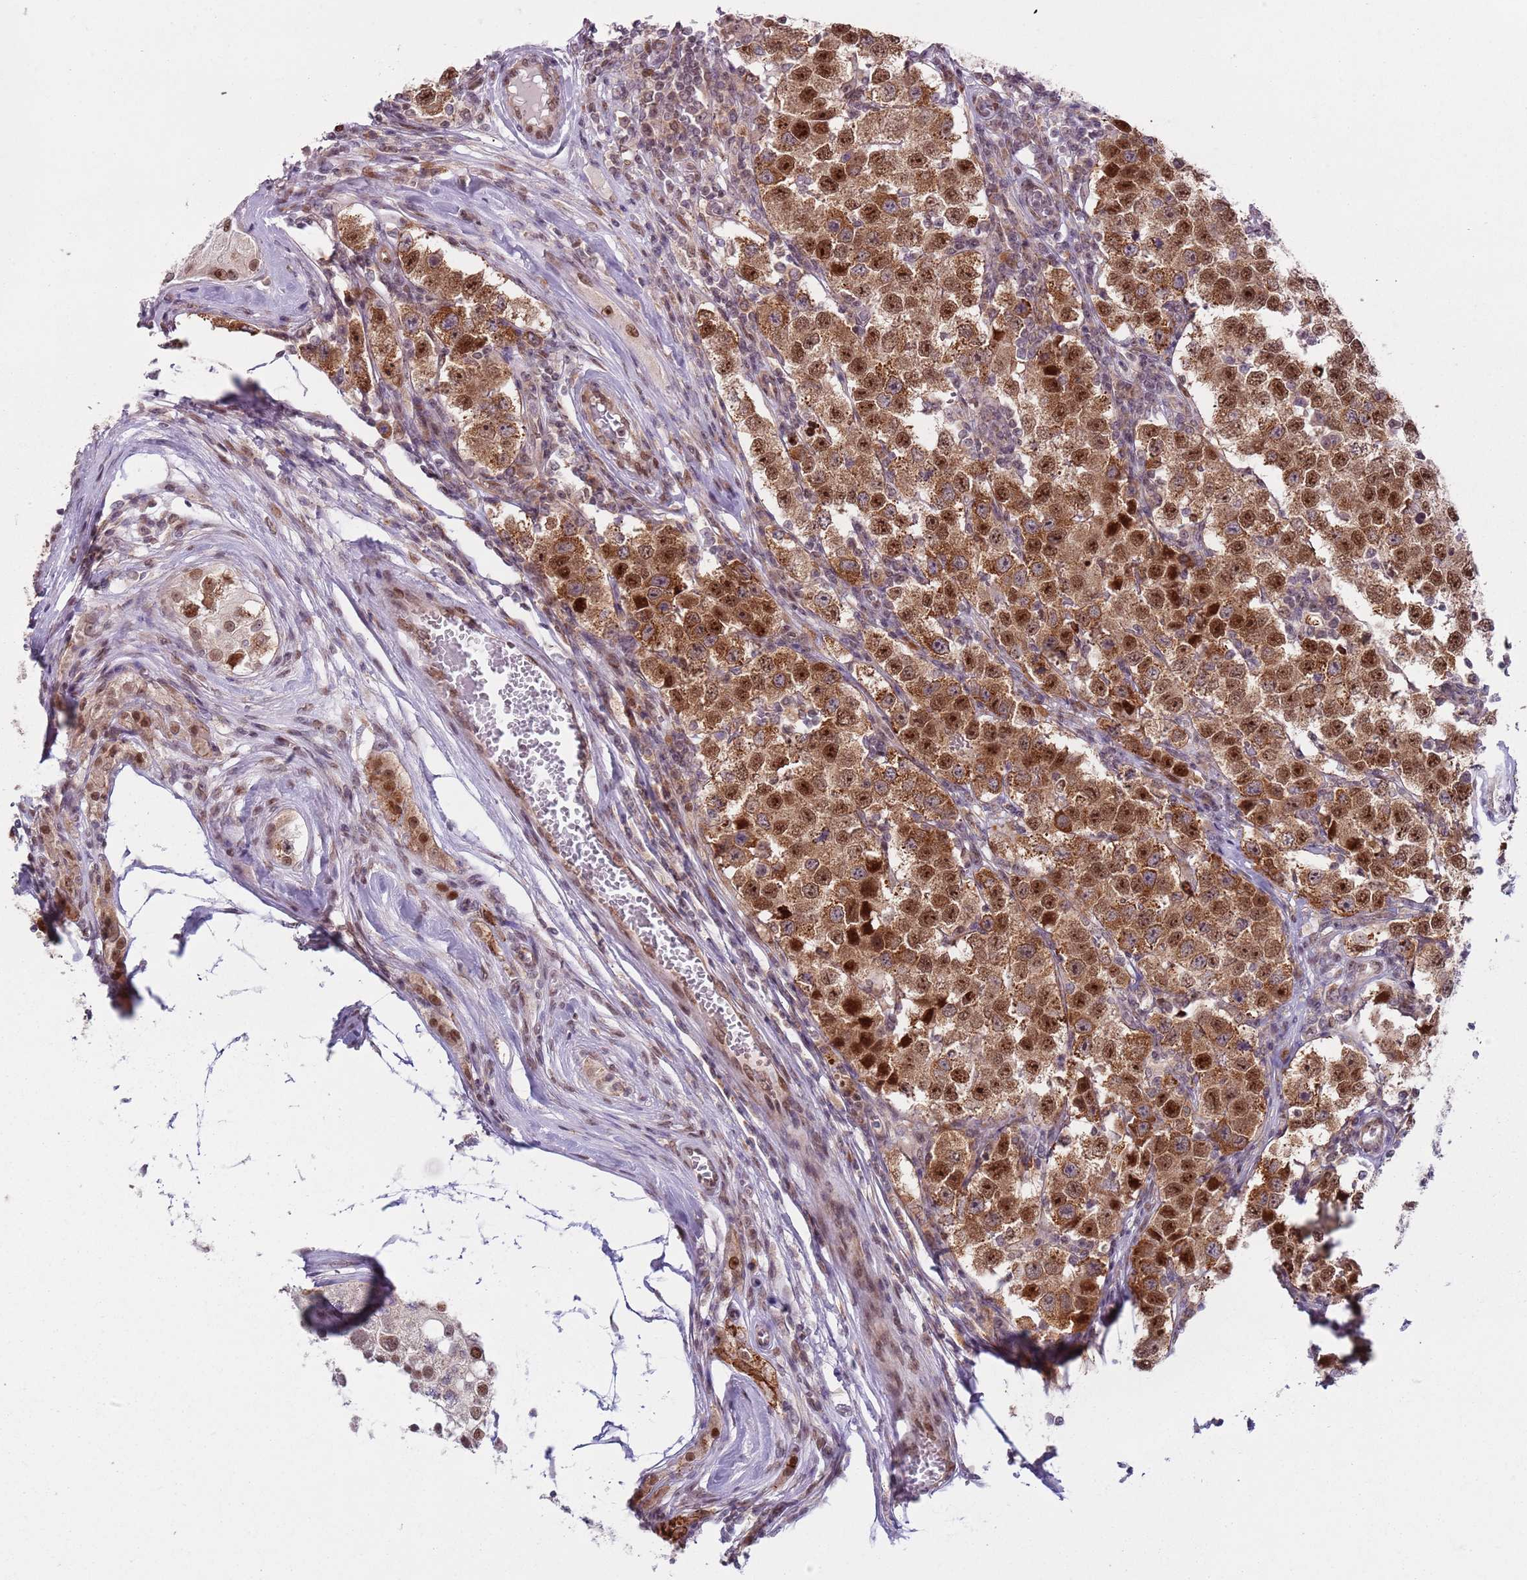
{"staining": {"intensity": "moderate", "quantity": ">75%", "location": "cytoplasmic/membranous,nuclear"}, "tissue": "testis cancer", "cell_type": "Tumor cells", "image_type": "cancer", "snomed": [{"axis": "morphology", "description": "Seminoma, NOS"}, {"axis": "topography", "description": "Testis"}], "caption": "Seminoma (testis) tissue exhibits moderate cytoplasmic/membranous and nuclear staining in about >75% of tumor cells (Stains: DAB (3,3'-diaminobenzidine) in brown, nuclei in blue, Microscopy: brightfield microscopy at high magnification).", "gene": "SLC25A32", "patient": {"sex": "male", "age": 34}}